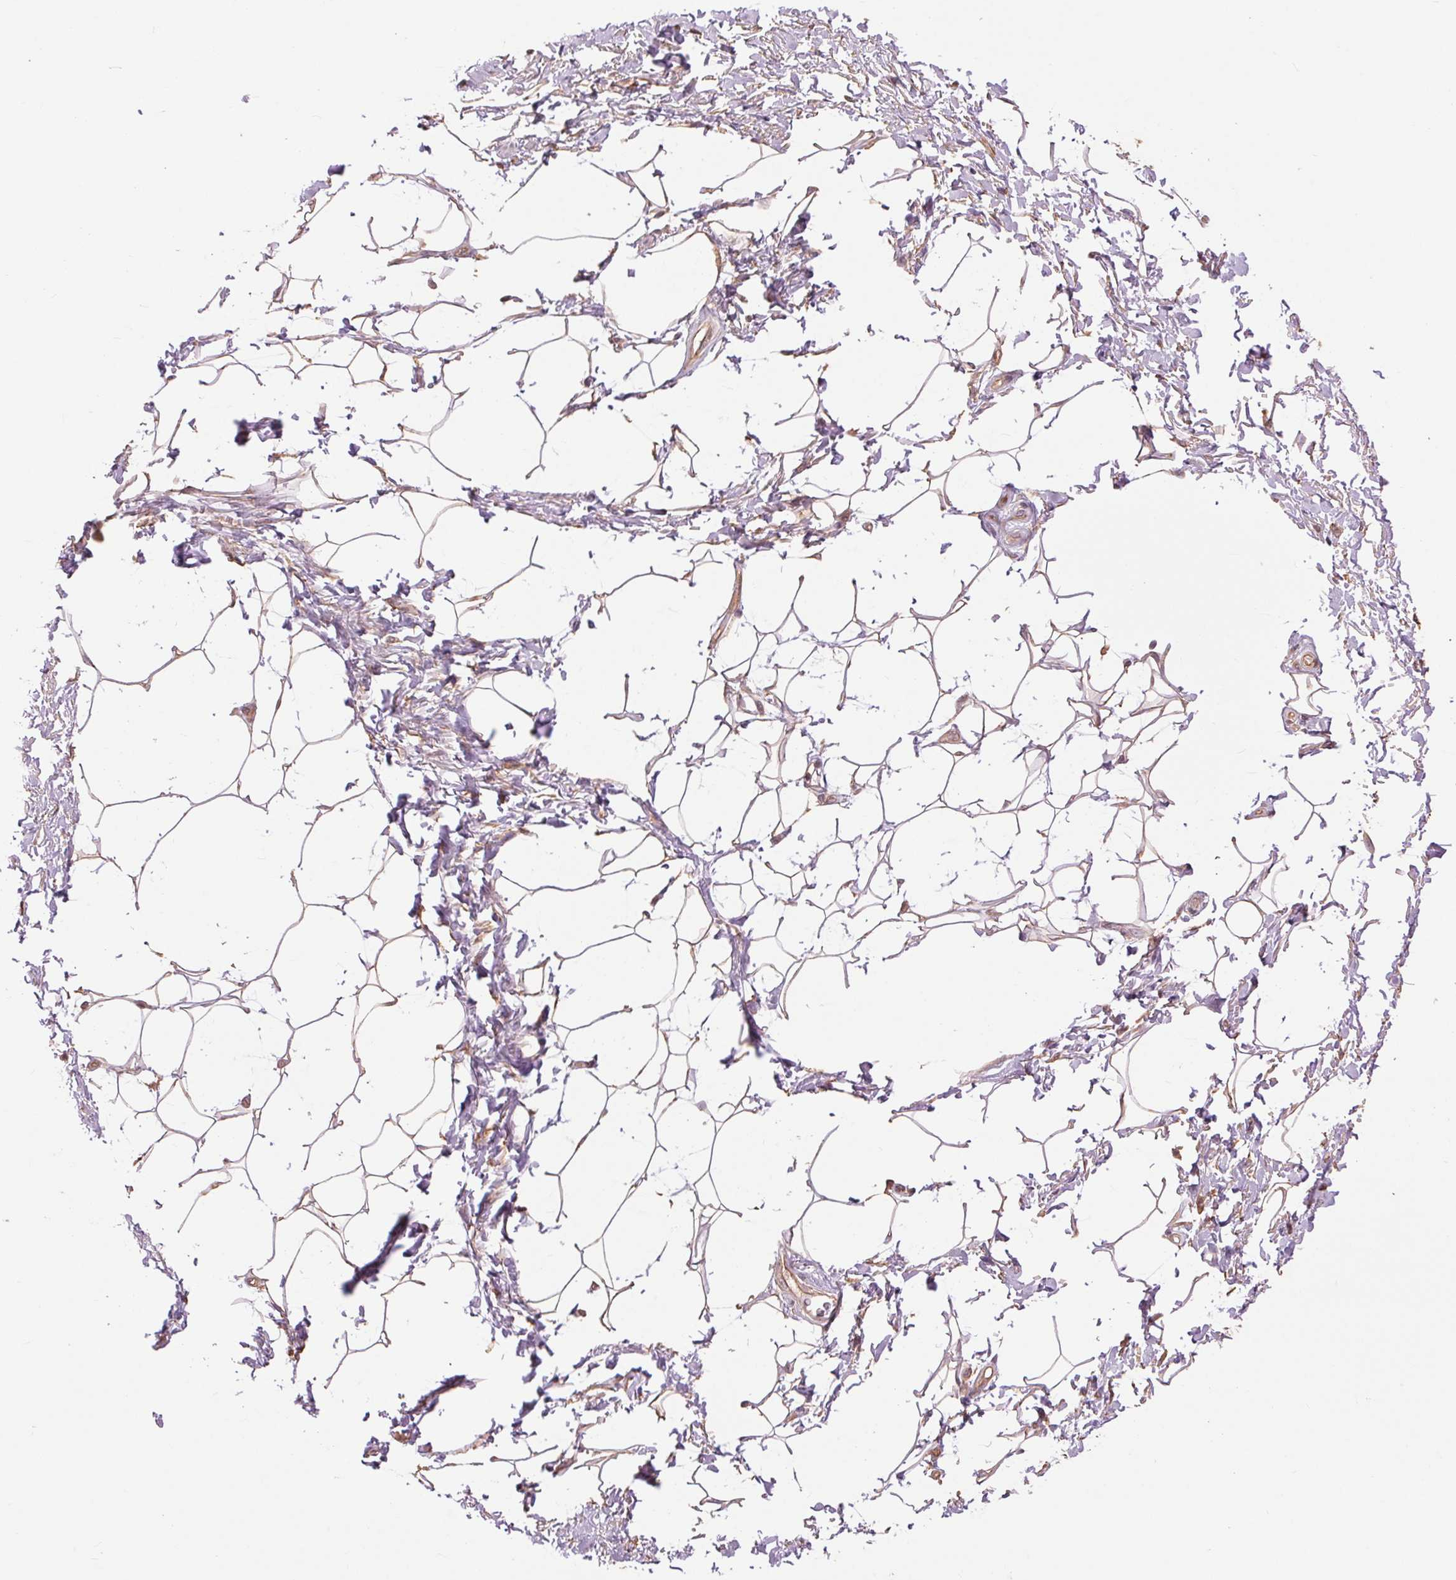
{"staining": {"intensity": "weak", "quantity": ">75%", "location": "cytoplasmic/membranous"}, "tissue": "adipose tissue", "cell_type": "Adipocytes", "image_type": "normal", "snomed": [{"axis": "morphology", "description": "Normal tissue, NOS"}, {"axis": "topography", "description": "Peripheral nerve tissue"}], "caption": "Protein expression analysis of benign human adipose tissue reveals weak cytoplasmic/membranous expression in approximately >75% of adipocytes.", "gene": "PALM", "patient": {"sex": "male", "age": 51}}